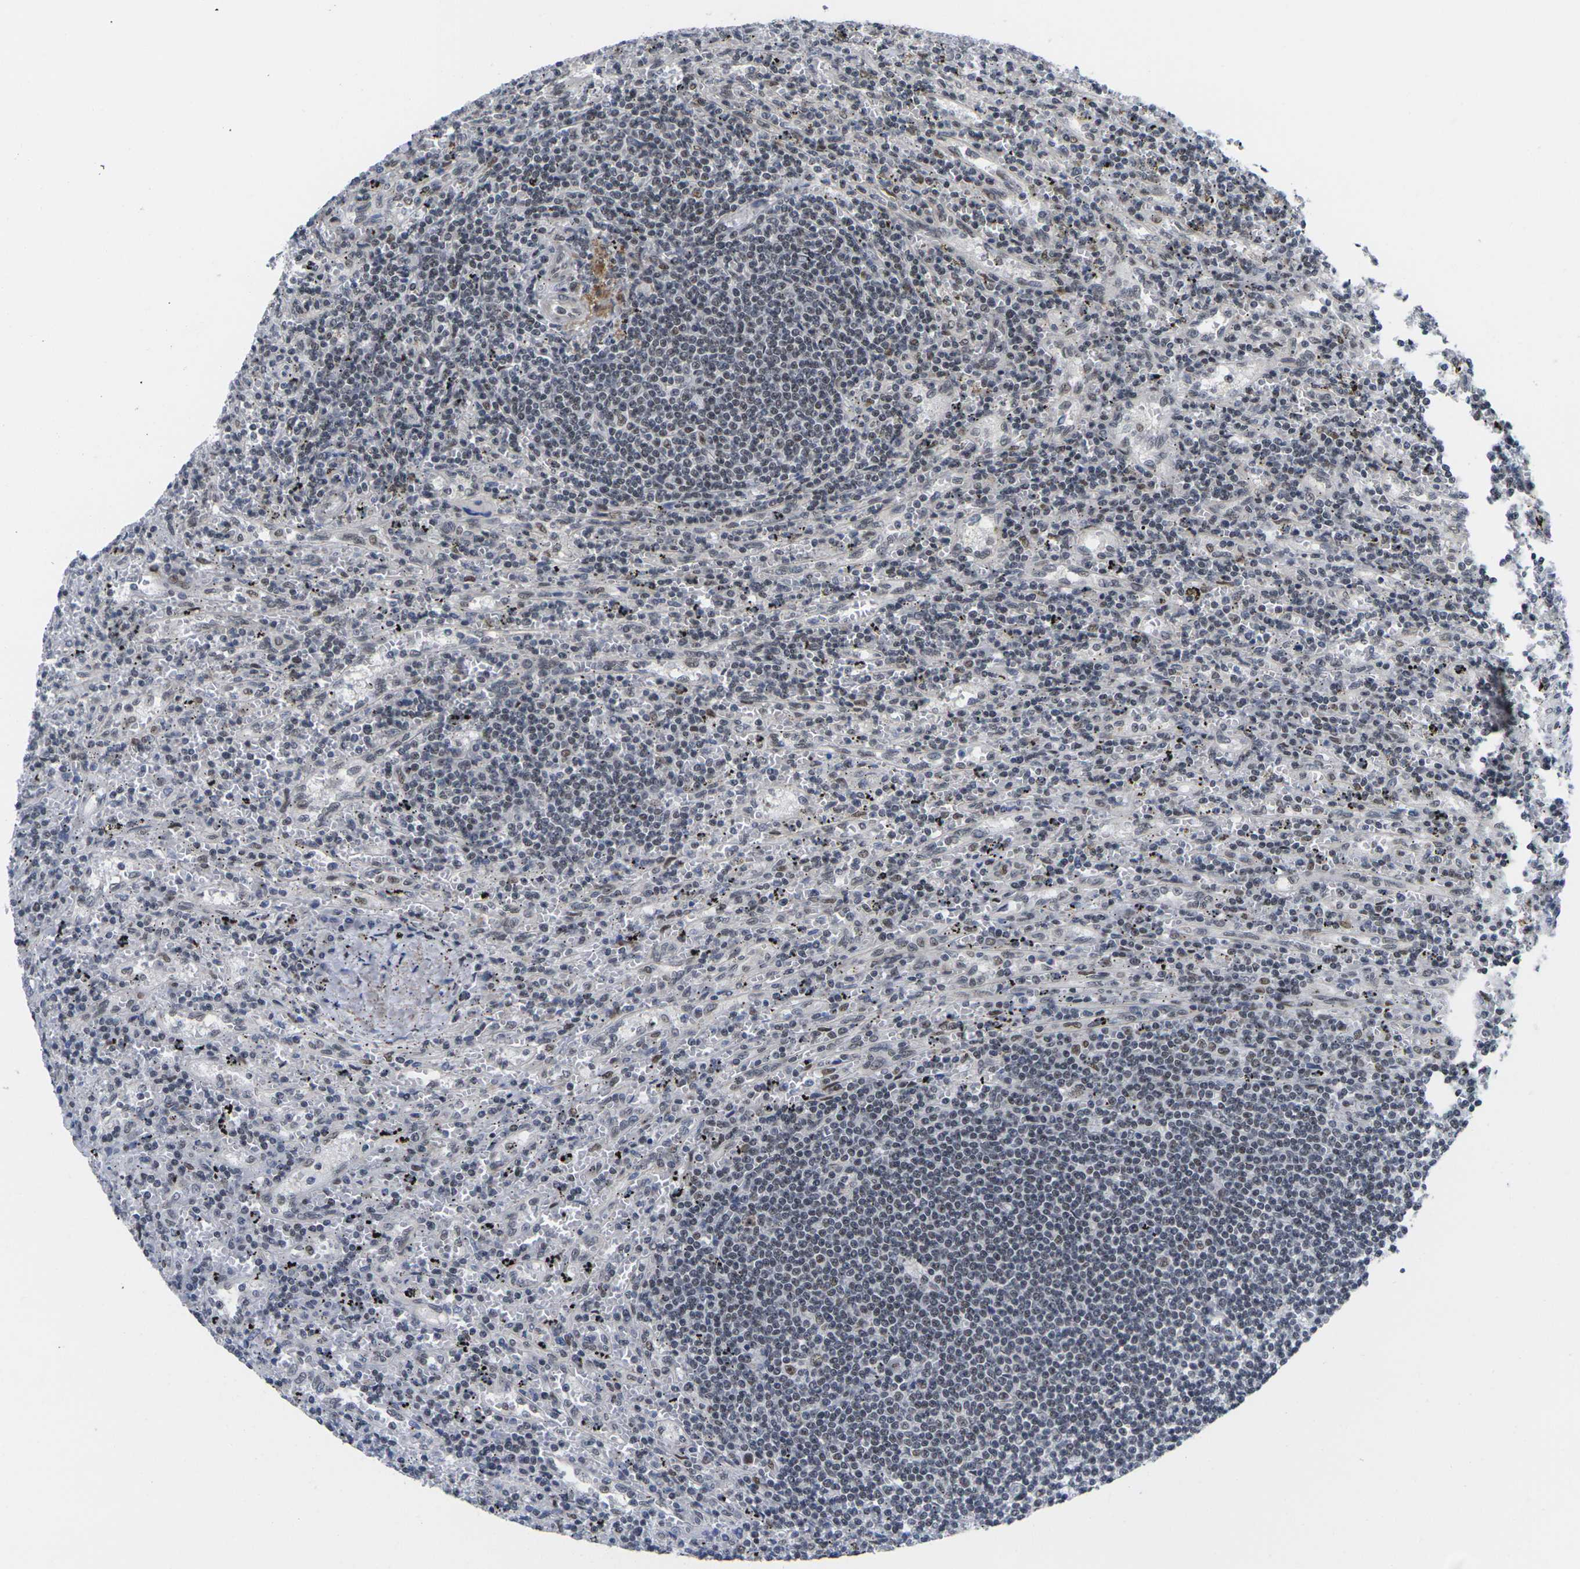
{"staining": {"intensity": "moderate", "quantity": "25%-75%", "location": "nuclear"}, "tissue": "lymphoma", "cell_type": "Tumor cells", "image_type": "cancer", "snomed": [{"axis": "morphology", "description": "Malignant lymphoma, non-Hodgkin's type, Low grade"}, {"axis": "topography", "description": "Spleen"}], "caption": "Immunohistochemical staining of human low-grade malignant lymphoma, non-Hodgkin's type demonstrates medium levels of moderate nuclear protein positivity in about 25%-75% of tumor cells.", "gene": "RBM7", "patient": {"sex": "male", "age": 76}}